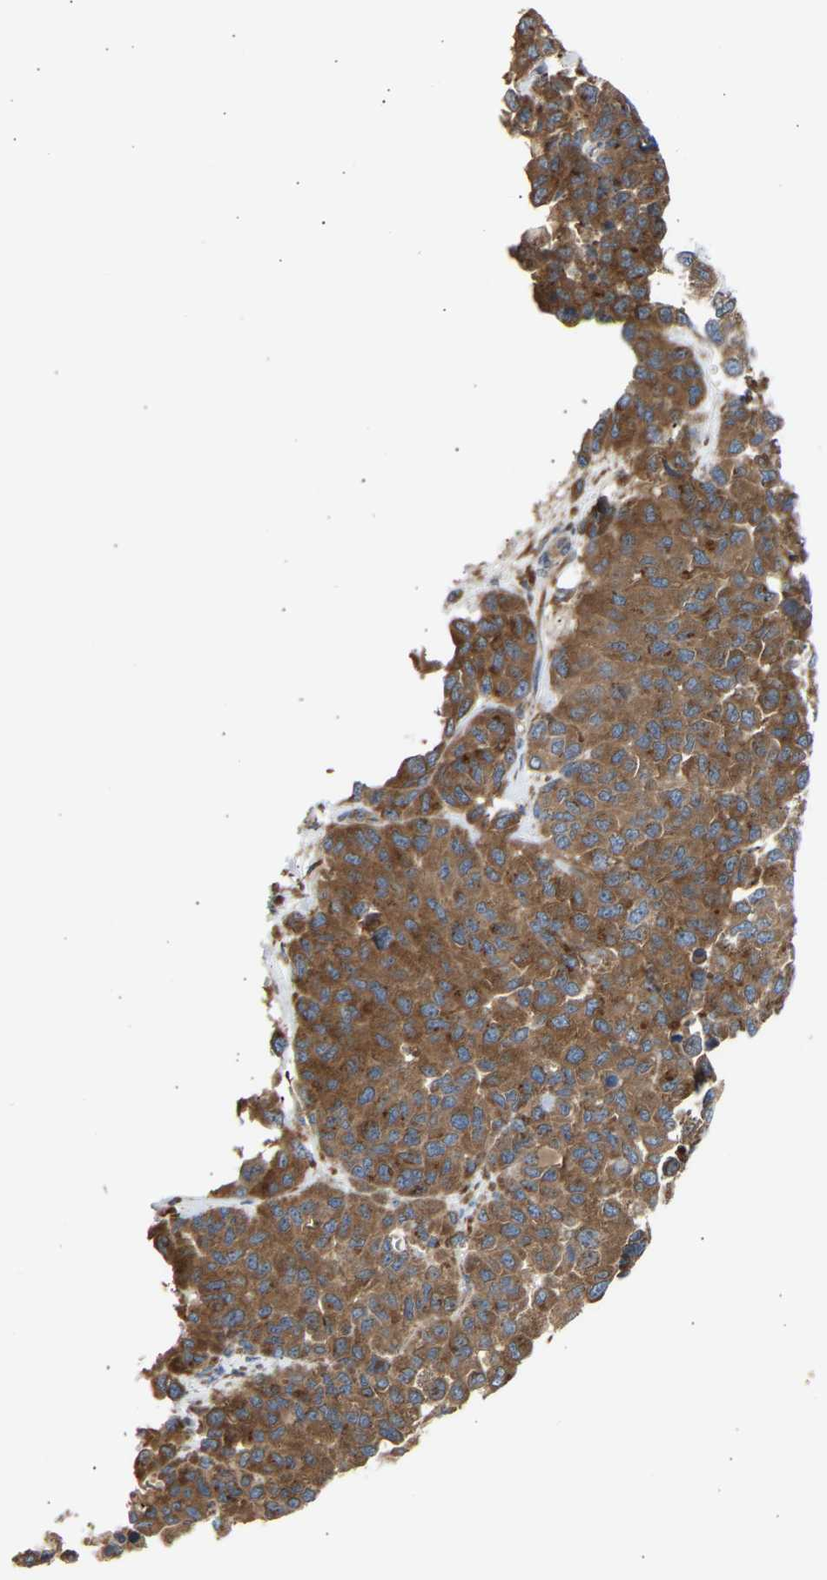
{"staining": {"intensity": "moderate", "quantity": ">75%", "location": "cytoplasmic/membranous"}, "tissue": "melanoma", "cell_type": "Tumor cells", "image_type": "cancer", "snomed": [{"axis": "morphology", "description": "Malignant melanoma, NOS"}, {"axis": "topography", "description": "Skin"}], "caption": "Immunohistochemistry of malignant melanoma reveals medium levels of moderate cytoplasmic/membranous staining in about >75% of tumor cells.", "gene": "GCN1", "patient": {"sex": "male", "age": 62}}